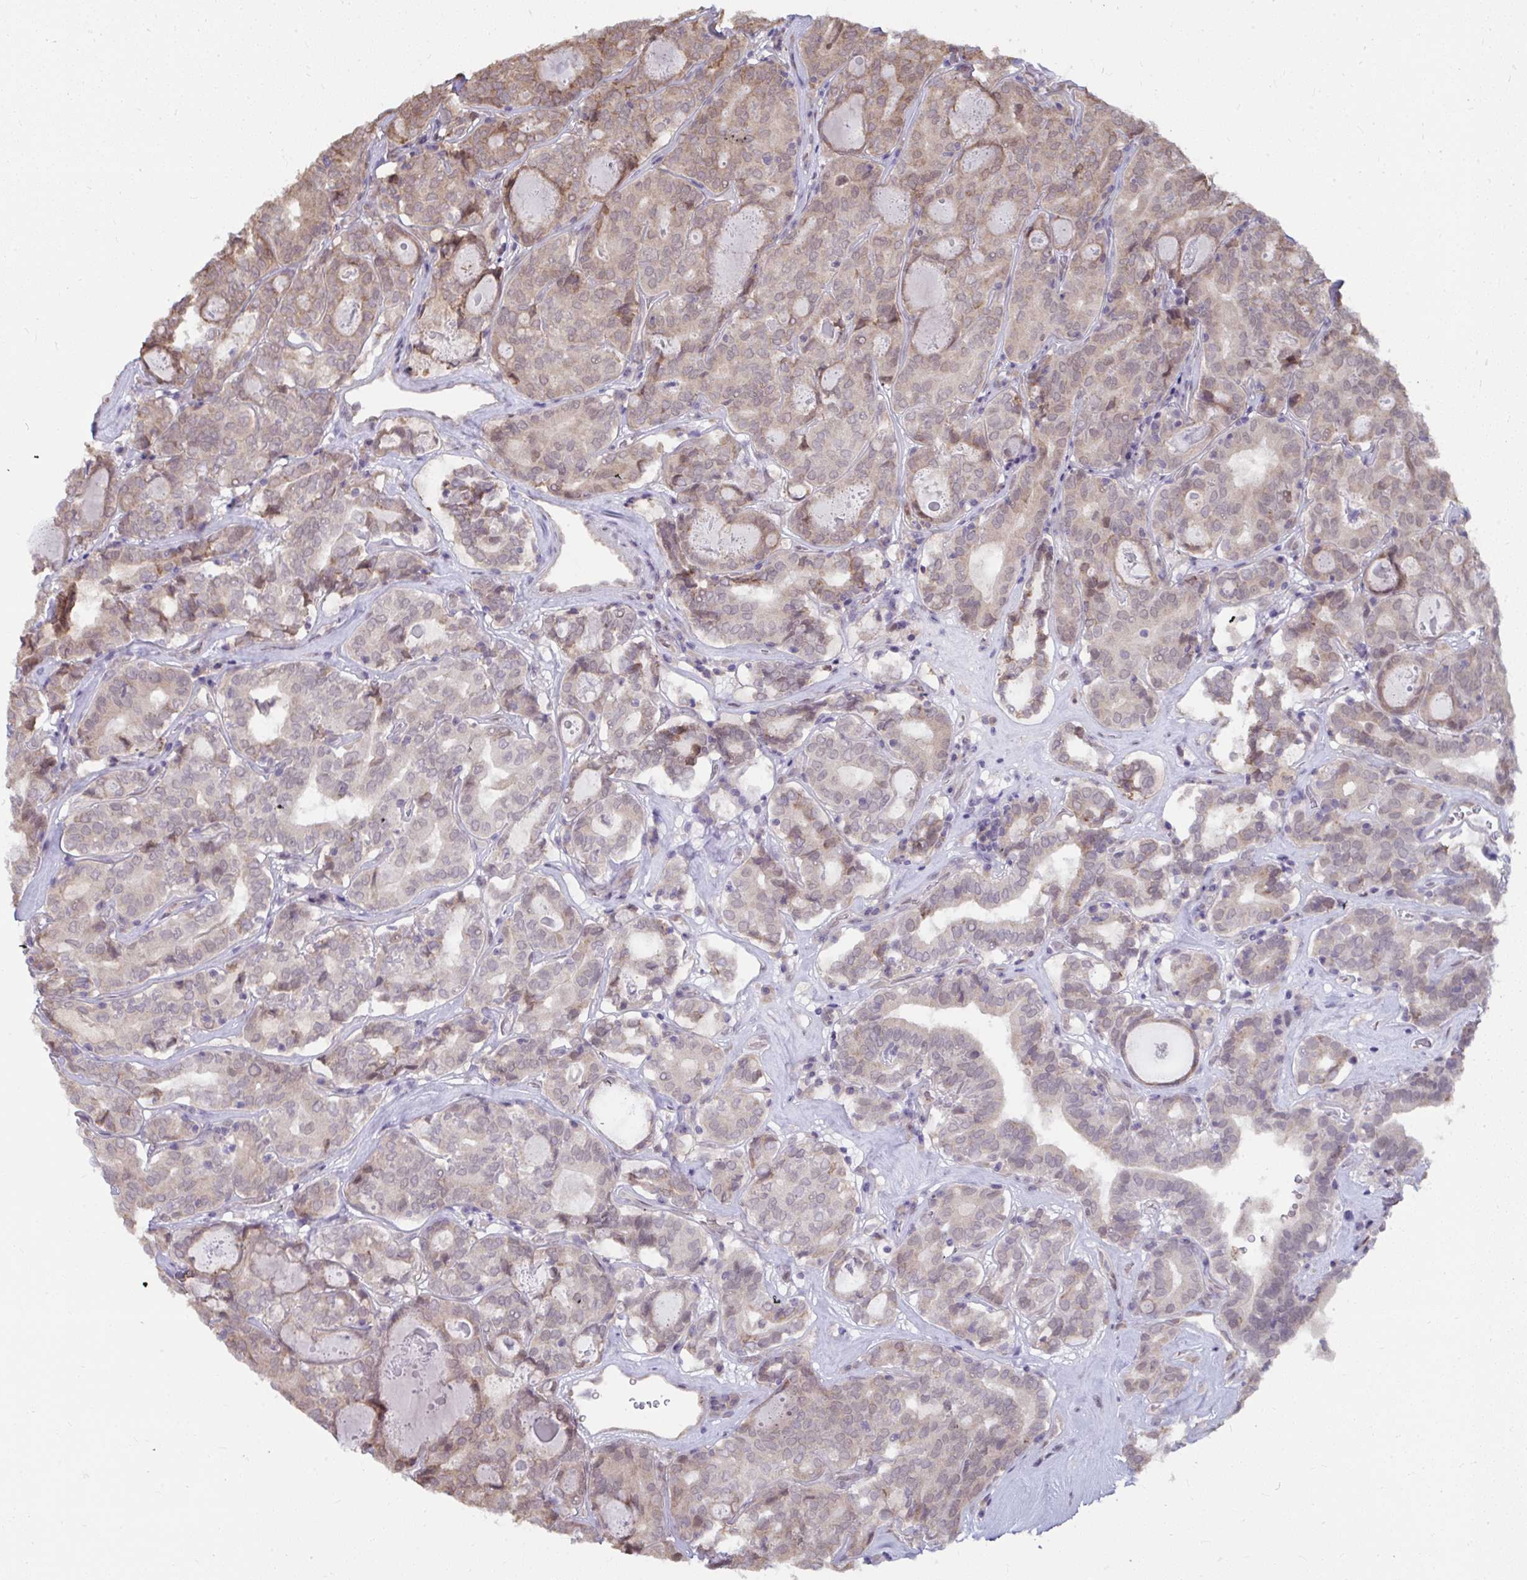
{"staining": {"intensity": "weak", "quantity": "25%-75%", "location": "cytoplasmic/membranous,nuclear"}, "tissue": "thyroid cancer", "cell_type": "Tumor cells", "image_type": "cancer", "snomed": [{"axis": "morphology", "description": "Papillary adenocarcinoma, NOS"}, {"axis": "topography", "description": "Thyroid gland"}], "caption": "The image displays immunohistochemical staining of thyroid cancer (papillary adenocarcinoma). There is weak cytoplasmic/membranous and nuclear positivity is appreciated in approximately 25%-75% of tumor cells. (DAB (3,3'-diaminobenzidine) IHC, brown staining for protein, blue staining for nuclei).", "gene": "NMNAT1", "patient": {"sex": "female", "age": 72}}